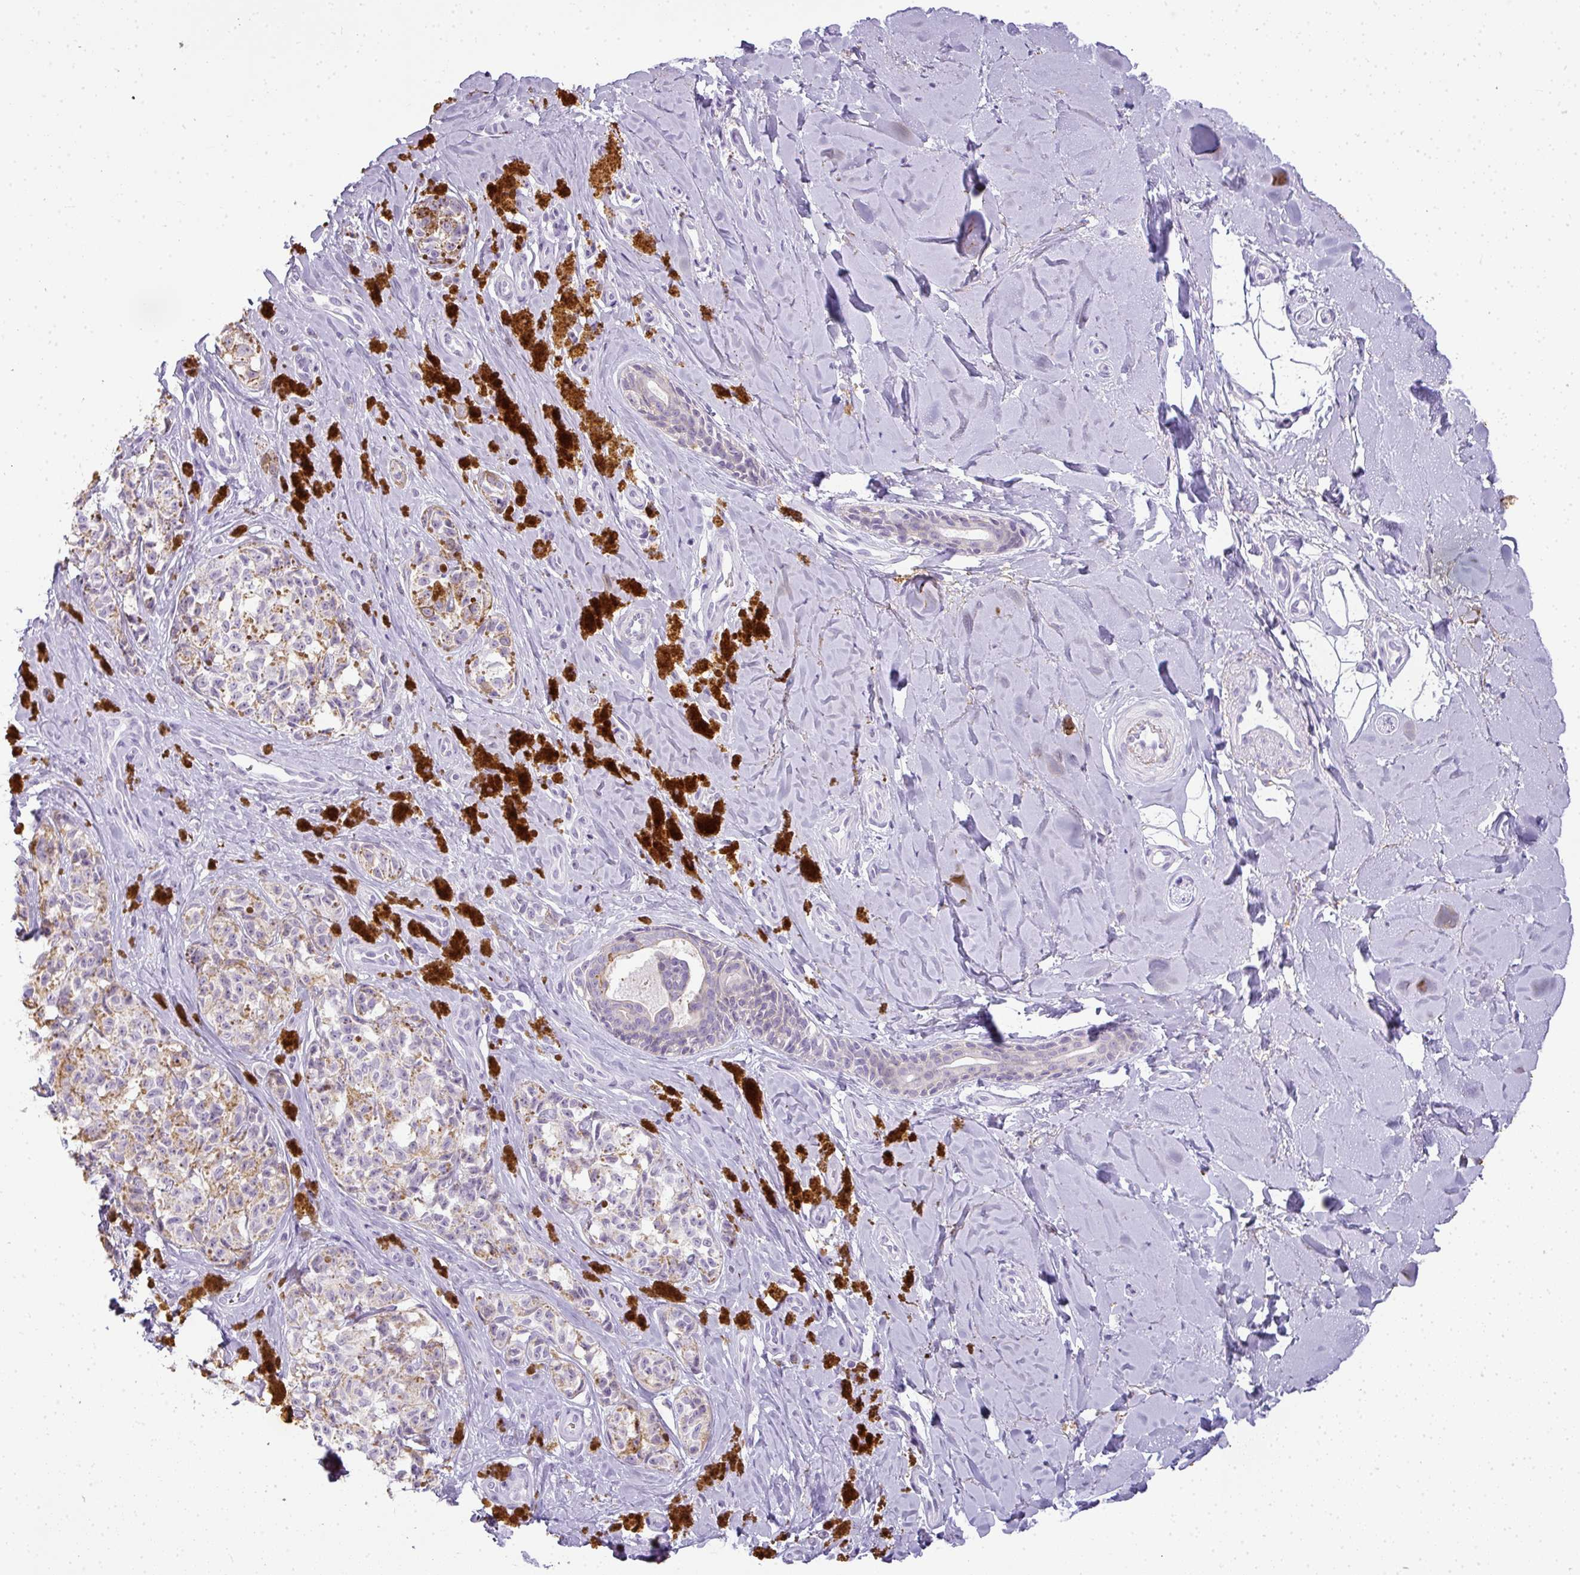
{"staining": {"intensity": "negative", "quantity": "none", "location": "none"}, "tissue": "melanoma", "cell_type": "Tumor cells", "image_type": "cancer", "snomed": [{"axis": "morphology", "description": "Malignant melanoma, NOS"}, {"axis": "topography", "description": "Skin"}], "caption": "This is an immunohistochemistry (IHC) micrograph of human malignant melanoma. There is no expression in tumor cells.", "gene": "RBMY1F", "patient": {"sex": "female", "age": 65}}